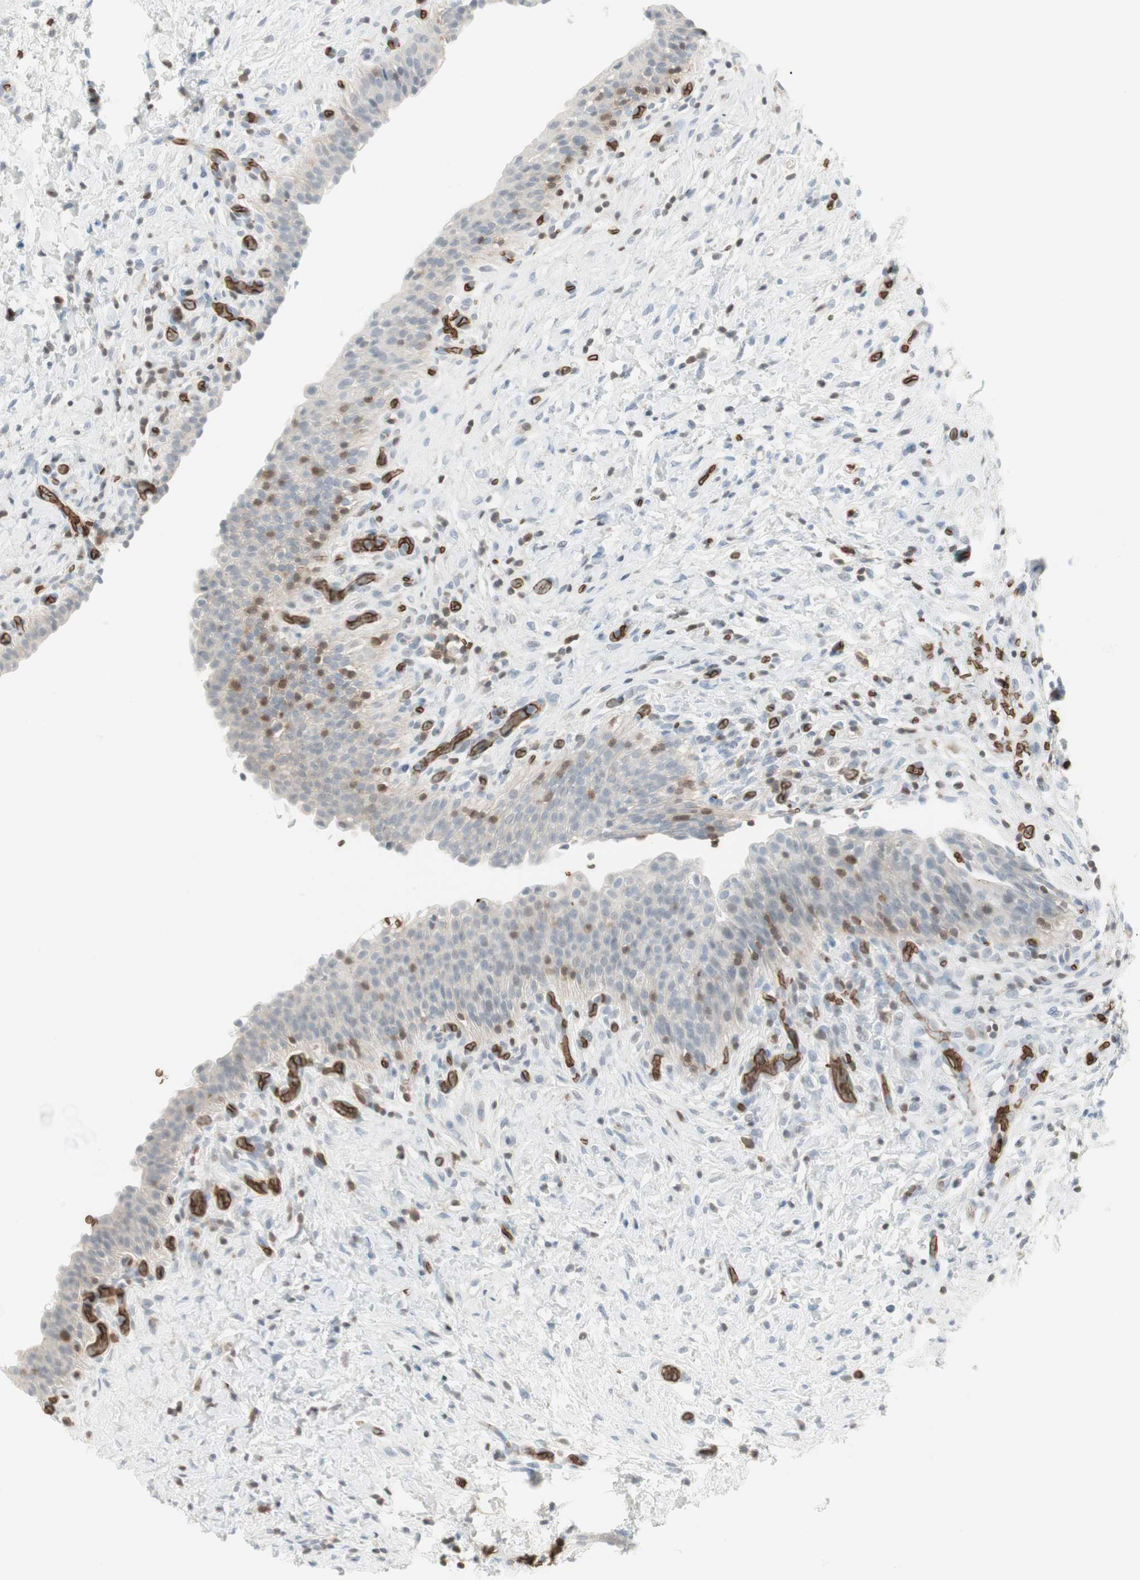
{"staining": {"intensity": "negative", "quantity": "none", "location": "none"}, "tissue": "urinary bladder", "cell_type": "Urothelial cells", "image_type": "normal", "snomed": [{"axis": "morphology", "description": "Normal tissue, NOS"}, {"axis": "topography", "description": "Urinary bladder"}], "caption": "This micrograph is of unremarkable urinary bladder stained with IHC to label a protein in brown with the nuclei are counter-stained blue. There is no positivity in urothelial cells.", "gene": "MAP4K1", "patient": {"sex": "male", "age": 51}}